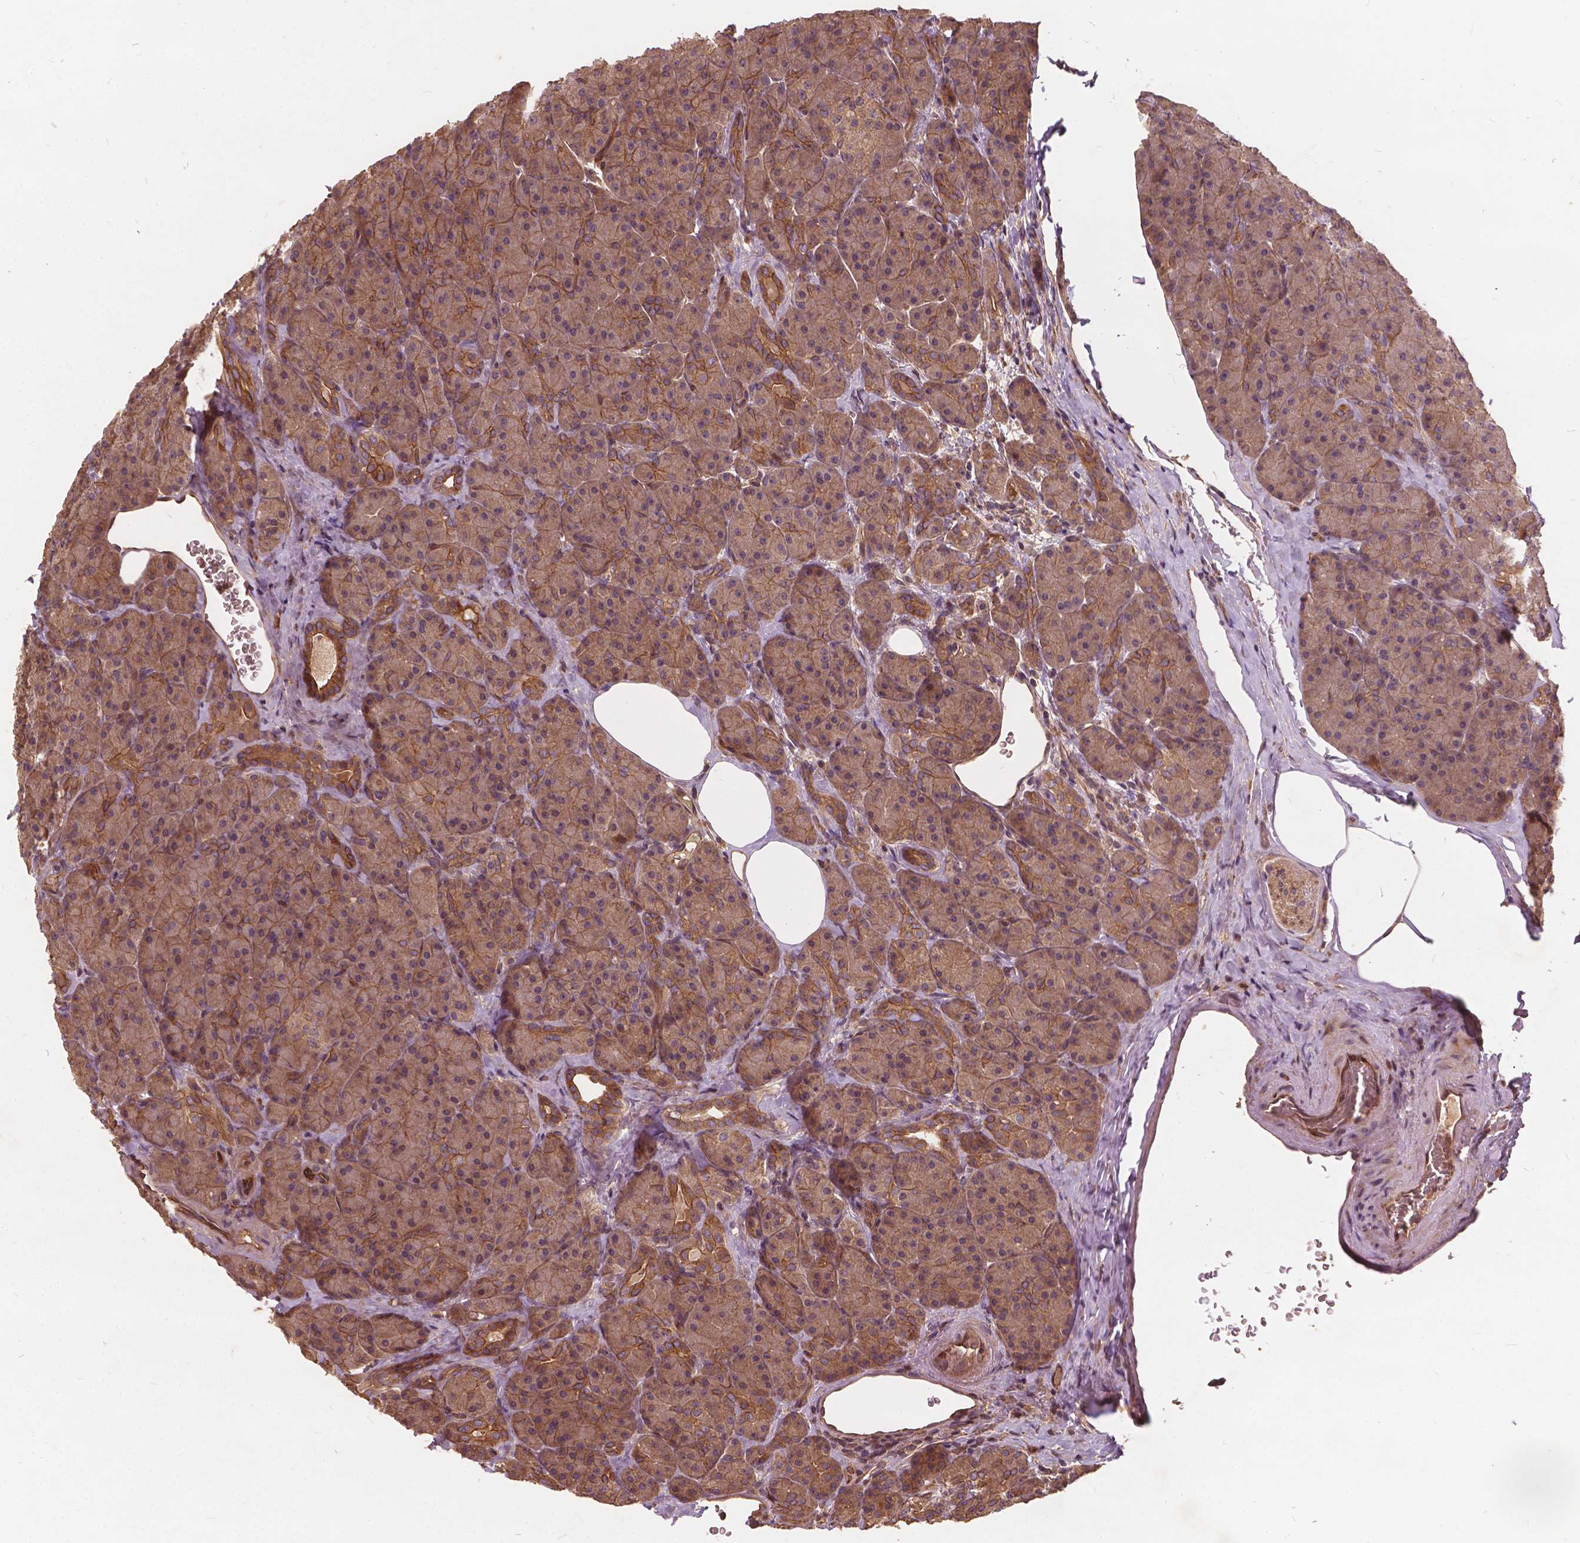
{"staining": {"intensity": "moderate", "quantity": ">75%", "location": "cytoplasmic/membranous"}, "tissue": "pancreas", "cell_type": "Exocrine glandular cells", "image_type": "normal", "snomed": [{"axis": "morphology", "description": "Normal tissue, NOS"}, {"axis": "topography", "description": "Pancreas"}], "caption": "Unremarkable pancreas exhibits moderate cytoplasmic/membranous positivity in about >75% of exocrine glandular cells, visualized by immunohistochemistry. (brown staining indicates protein expression, while blue staining denotes nuclei).", "gene": "UBXN2A", "patient": {"sex": "male", "age": 57}}